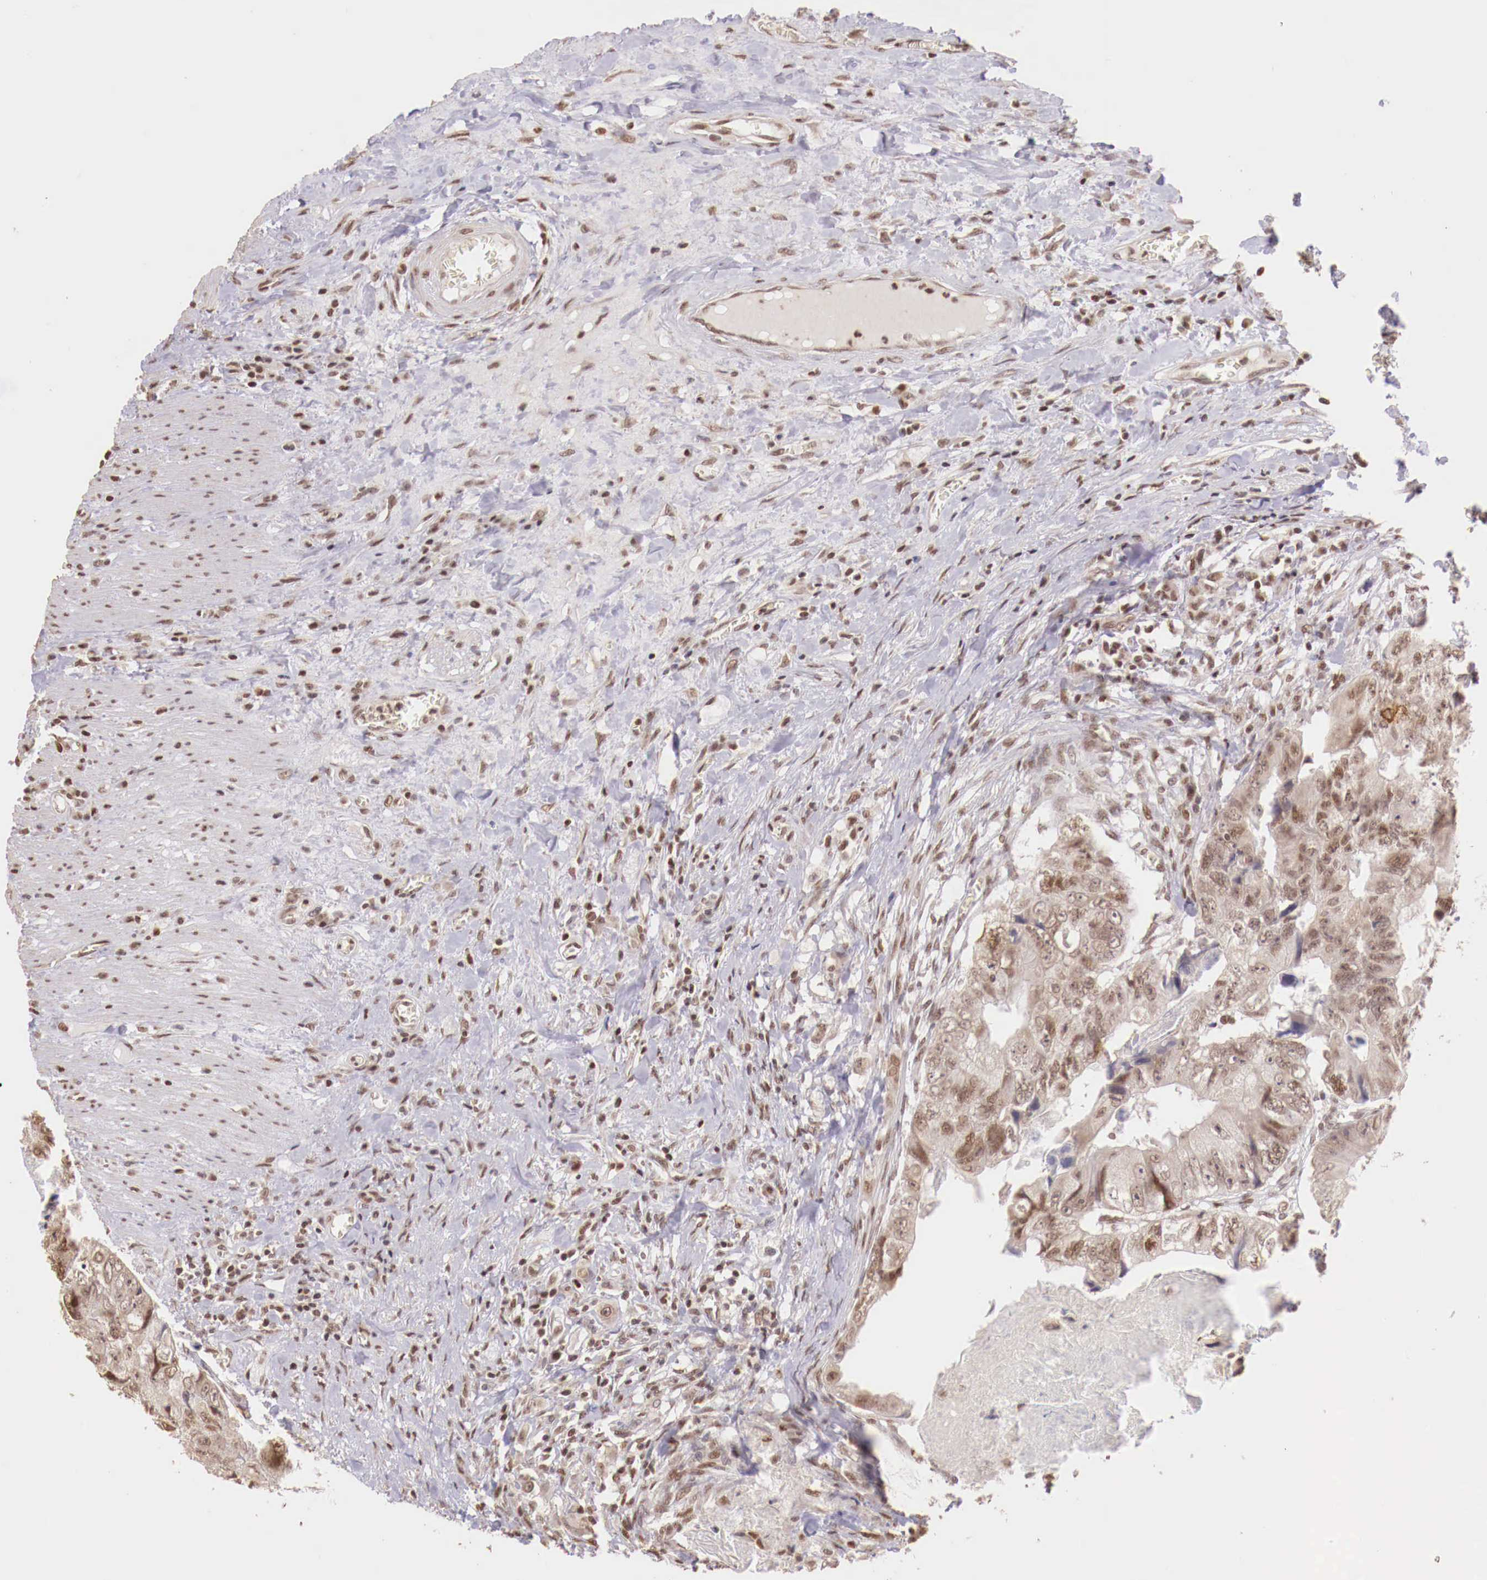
{"staining": {"intensity": "moderate", "quantity": ">75%", "location": "nuclear"}, "tissue": "colorectal cancer", "cell_type": "Tumor cells", "image_type": "cancer", "snomed": [{"axis": "morphology", "description": "Adenocarcinoma, NOS"}, {"axis": "topography", "description": "Rectum"}], "caption": "Moderate nuclear protein positivity is present in approximately >75% of tumor cells in adenocarcinoma (colorectal).", "gene": "SP1", "patient": {"sex": "female", "age": 82}}